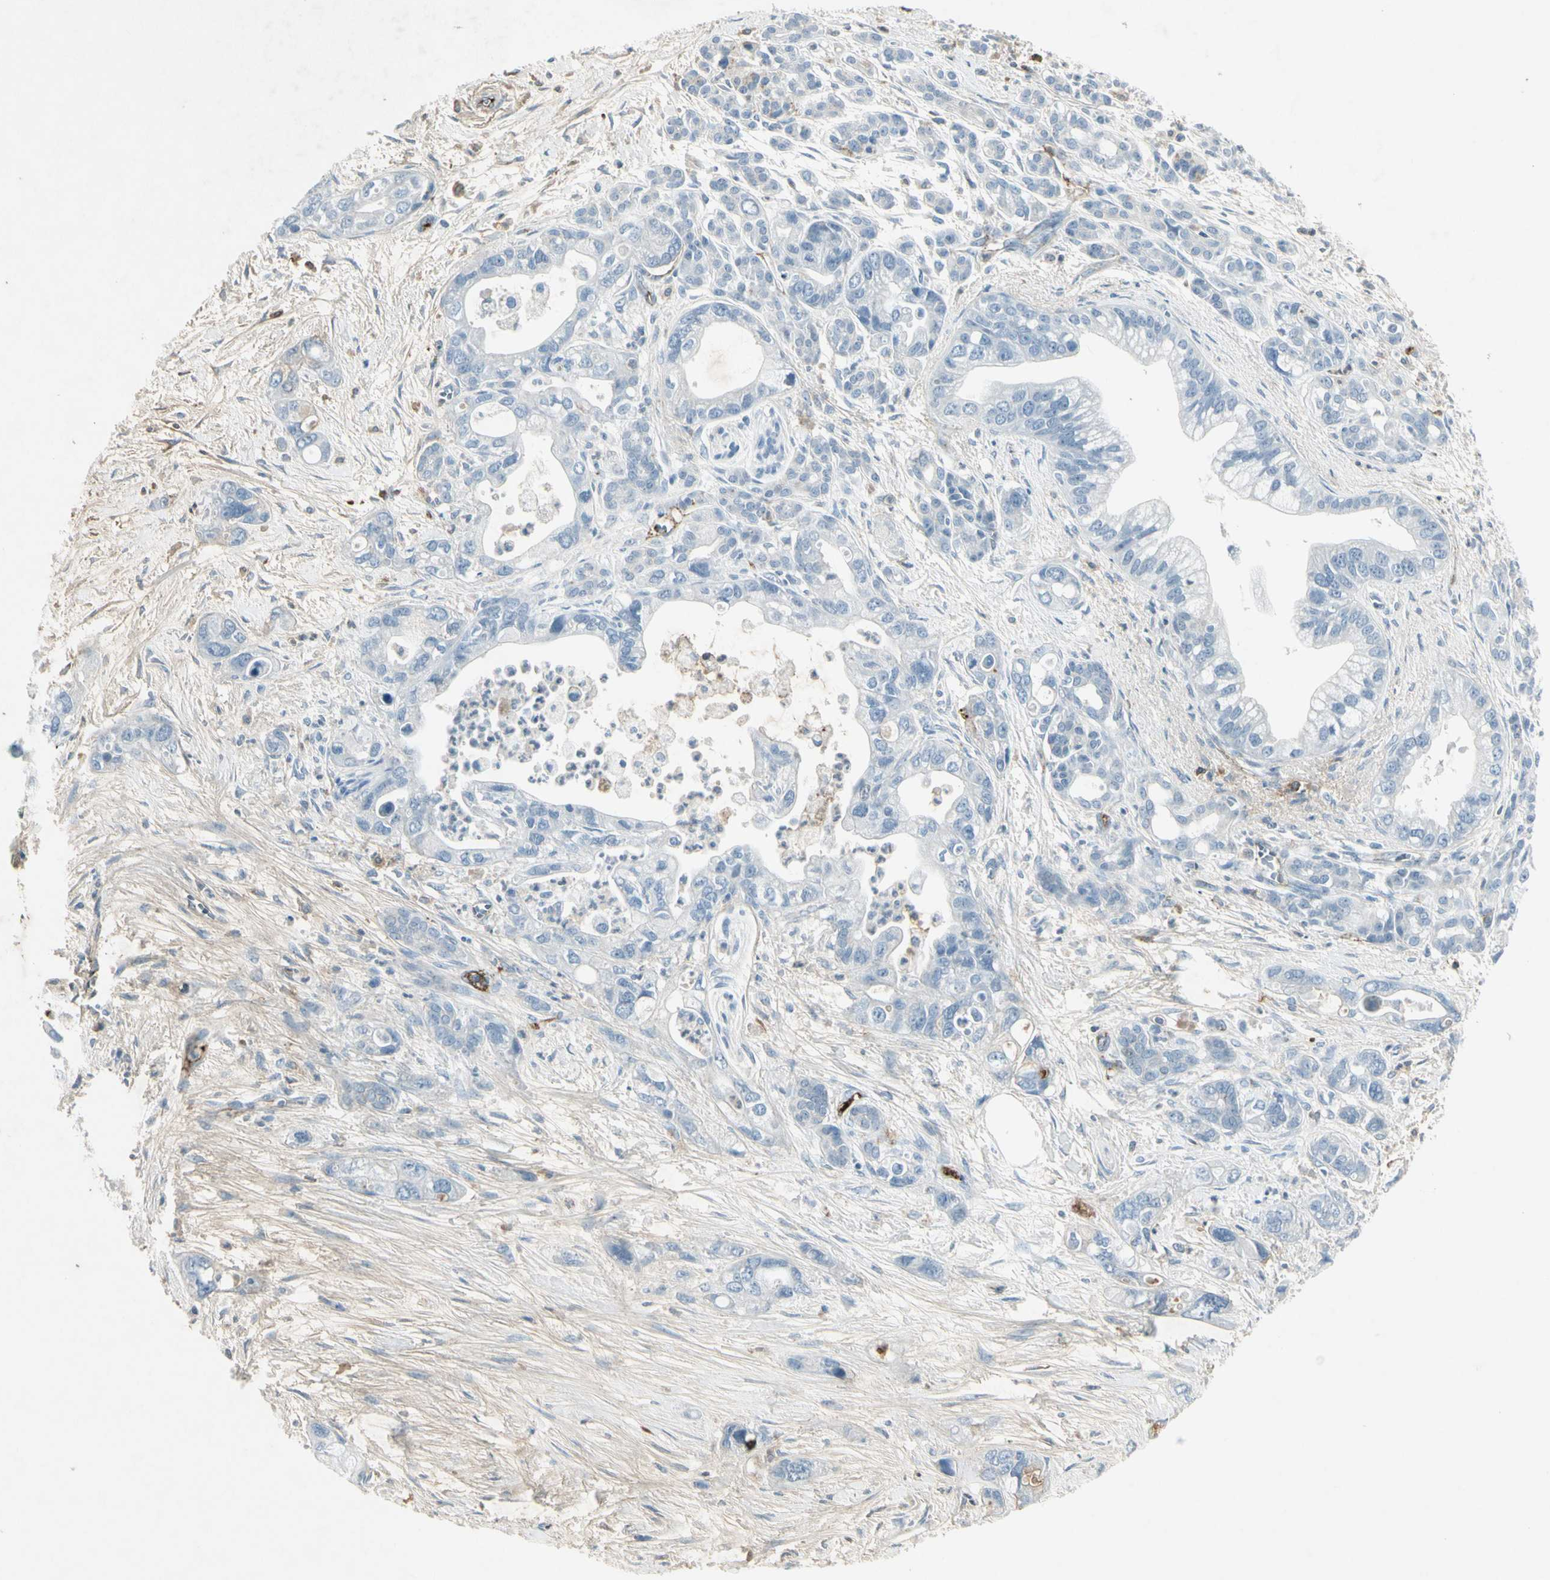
{"staining": {"intensity": "moderate", "quantity": "<25%", "location": "cytoplasmic/membranous"}, "tissue": "pancreatic cancer", "cell_type": "Tumor cells", "image_type": "cancer", "snomed": [{"axis": "morphology", "description": "Adenocarcinoma, NOS"}, {"axis": "topography", "description": "Pancreas"}], "caption": "Adenocarcinoma (pancreatic) stained with DAB immunohistochemistry shows low levels of moderate cytoplasmic/membranous staining in approximately <25% of tumor cells.", "gene": "IGHM", "patient": {"sex": "male", "age": 70}}